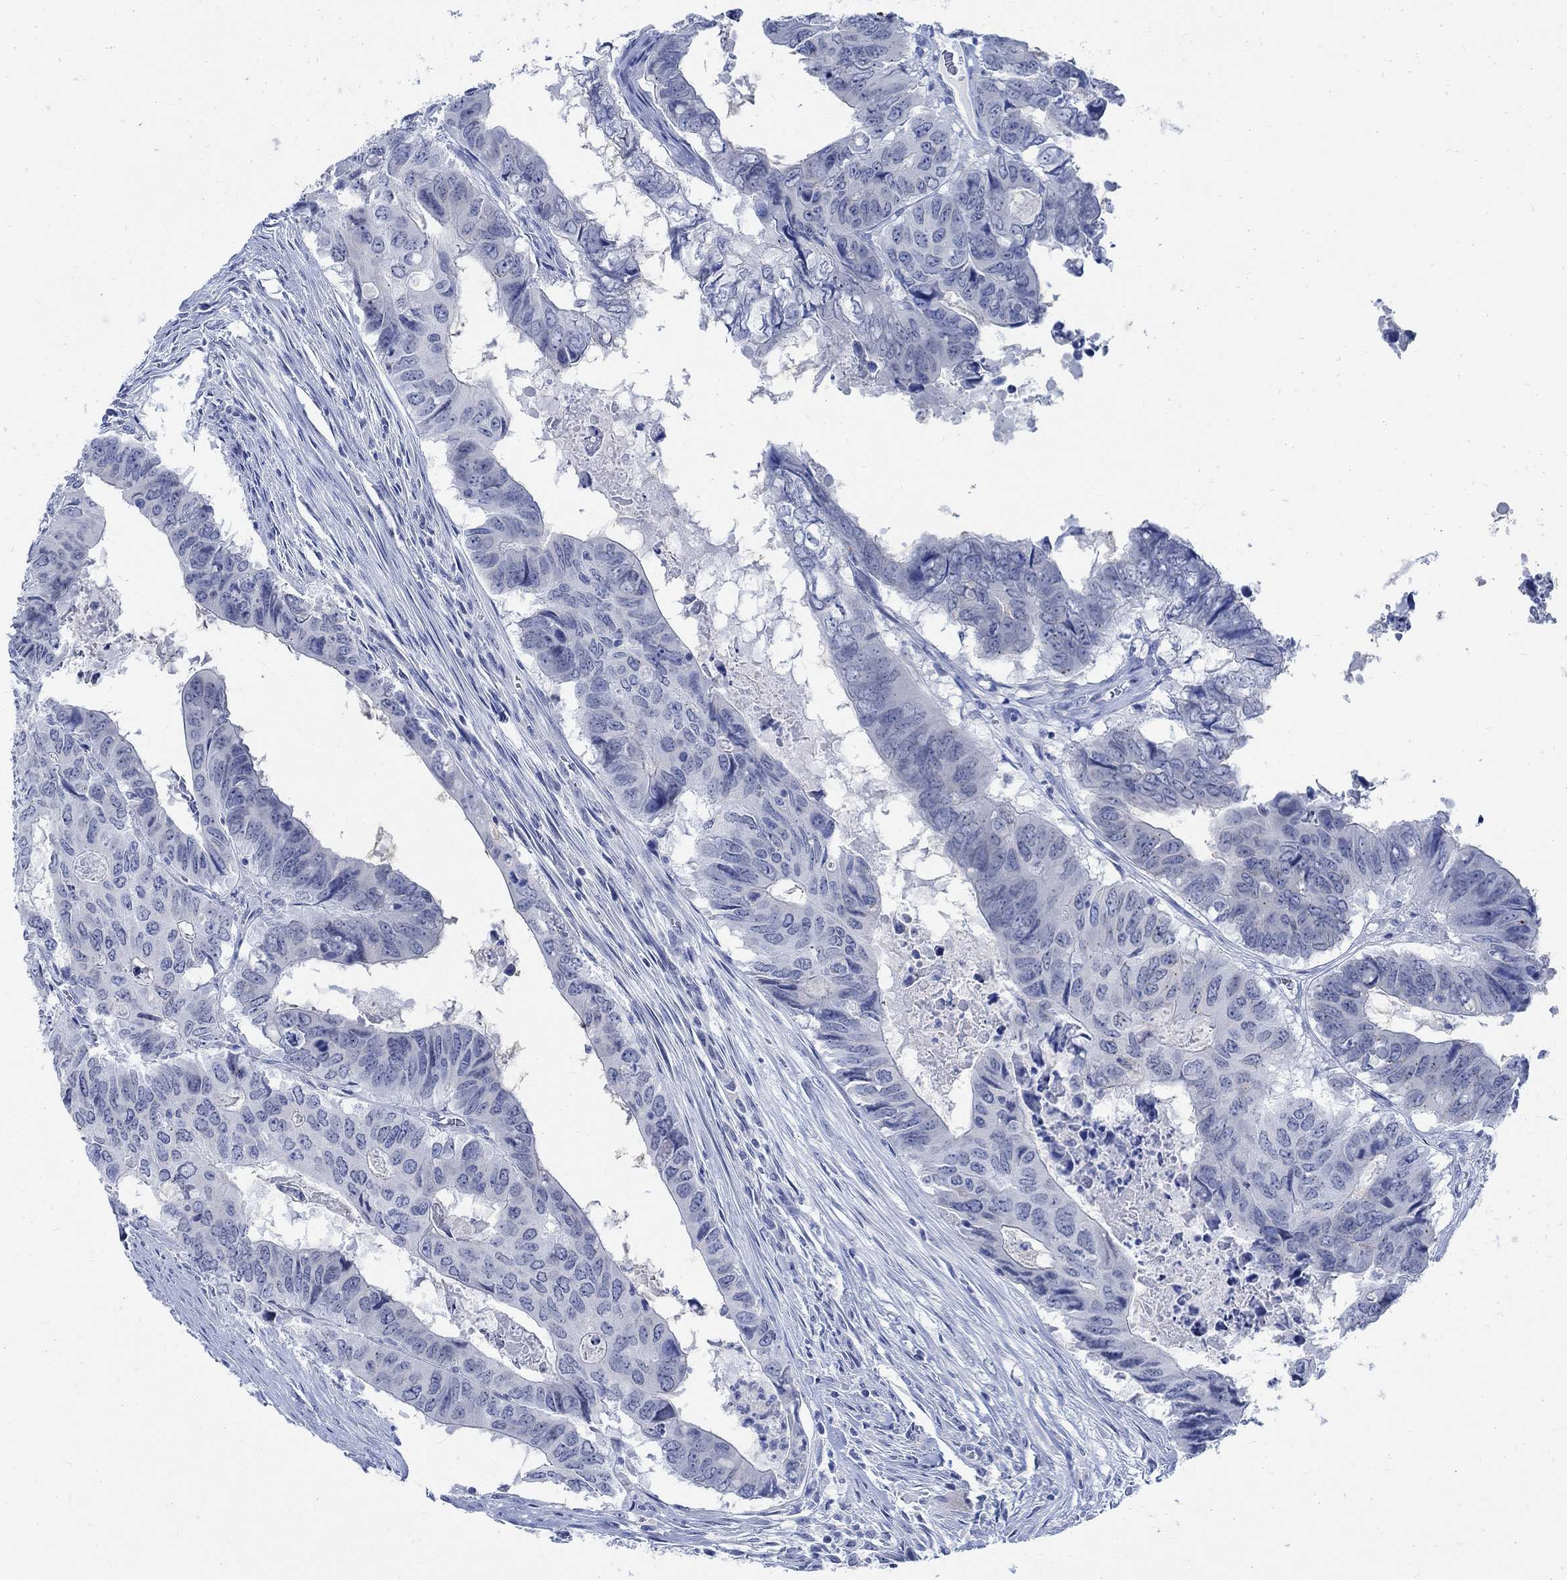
{"staining": {"intensity": "negative", "quantity": "none", "location": "none"}, "tissue": "colorectal cancer", "cell_type": "Tumor cells", "image_type": "cancer", "snomed": [{"axis": "morphology", "description": "Adenocarcinoma, NOS"}, {"axis": "topography", "description": "Colon"}], "caption": "Colorectal adenocarcinoma was stained to show a protein in brown. There is no significant expression in tumor cells.", "gene": "CAMK2N1", "patient": {"sex": "male", "age": 79}}